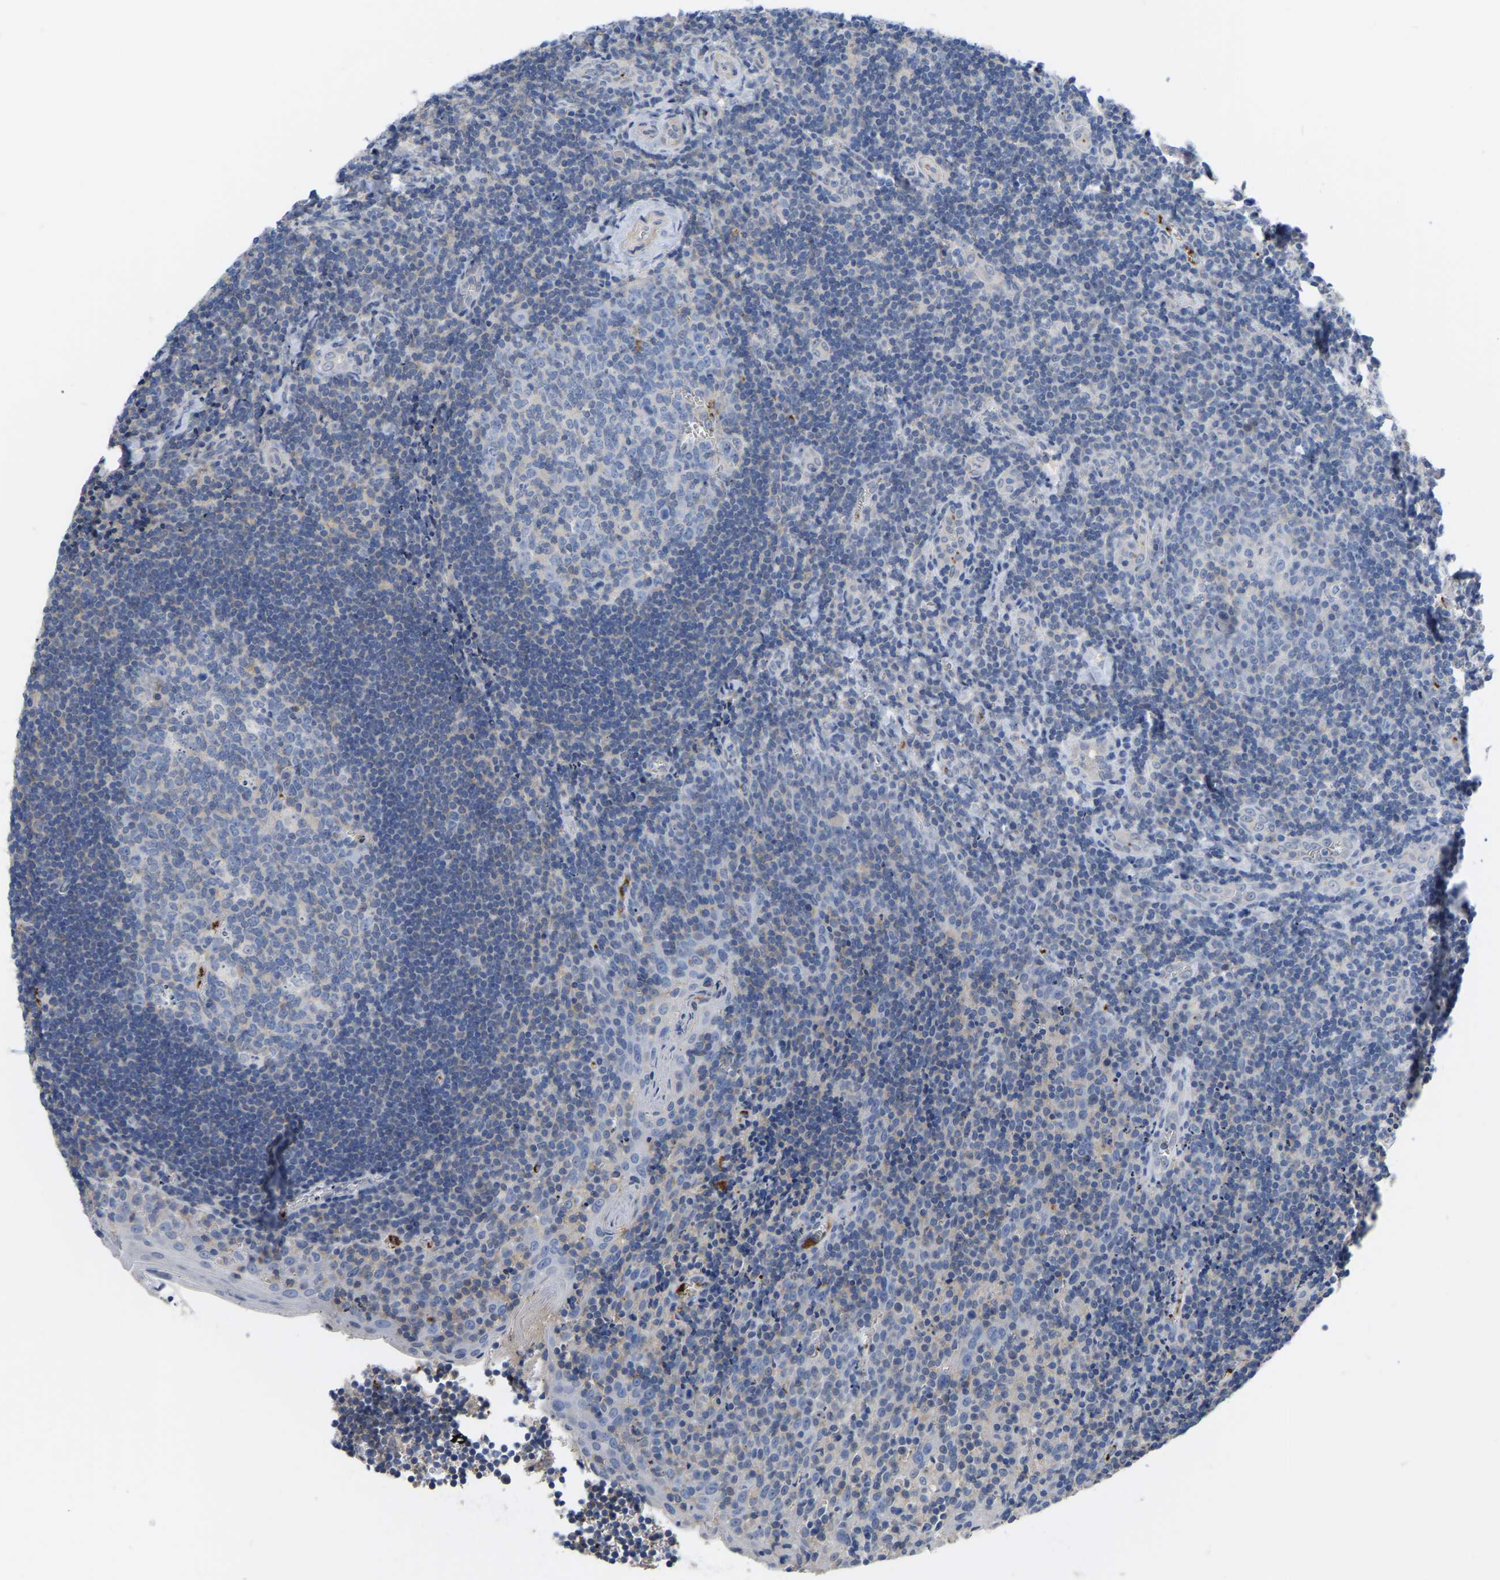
{"staining": {"intensity": "negative", "quantity": "none", "location": "none"}, "tissue": "tonsil", "cell_type": "Germinal center cells", "image_type": "normal", "snomed": [{"axis": "morphology", "description": "Normal tissue, NOS"}, {"axis": "morphology", "description": "Inflammation, NOS"}, {"axis": "topography", "description": "Tonsil"}], "caption": "Immunohistochemistry histopathology image of normal tonsil: tonsil stained with DAB (3,3'-diaminobenzidine) displays no significant protein positivity in germinal center cells.", "gene": "ZNF449", "patient": {"sex": "female", "age": 31}}